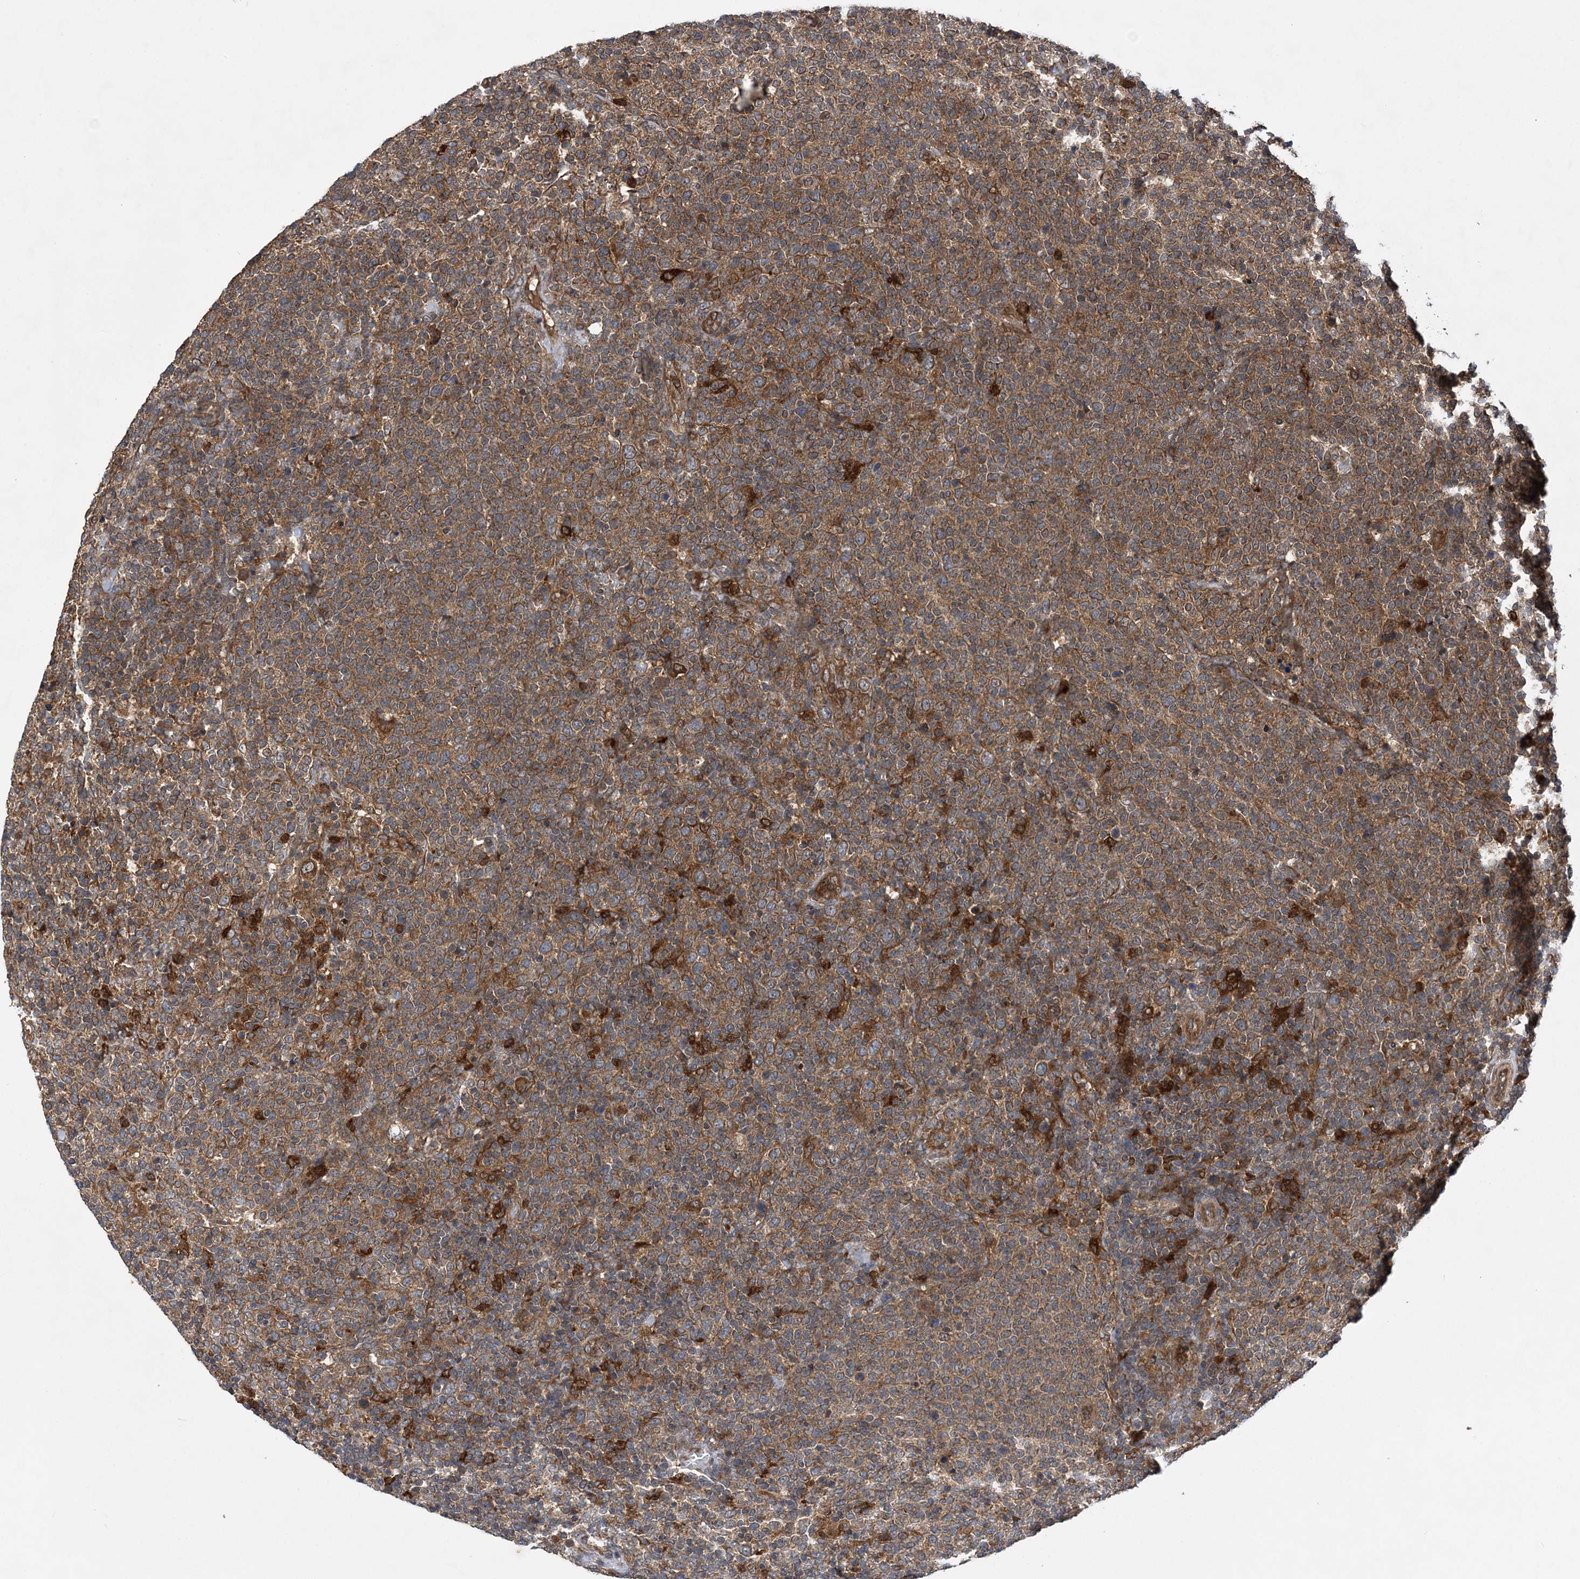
{"staining": {"intensity": "moderate", "quantity": ">75%", "location": "cytoplasmic/membranous"}, "tissue": "lymphoma", "cell_type": "Tumor cells", "image_type": "cancer", "snomed": [{"axis": "morphology", "description": "Malignant lymphoma, non-Hodgkin's type, High grade"}, {"axis": "topography", "description": "Lymph node"}], "caption": "Immunohistochemistry histopathology image of neoplastic tissue: human malignant lymphoma, non-Hodgkin's type (high-grade) stained using immunohistochemistry (IHC) exhibits medium levels of moderate protein expression localized specifically in the cytoplasmic/membranous of tumor cells, appearing as a cytoplasmic/membranous brown color.", "gene": "ATG3", "patient": {"sex": "male", "age": 61}}